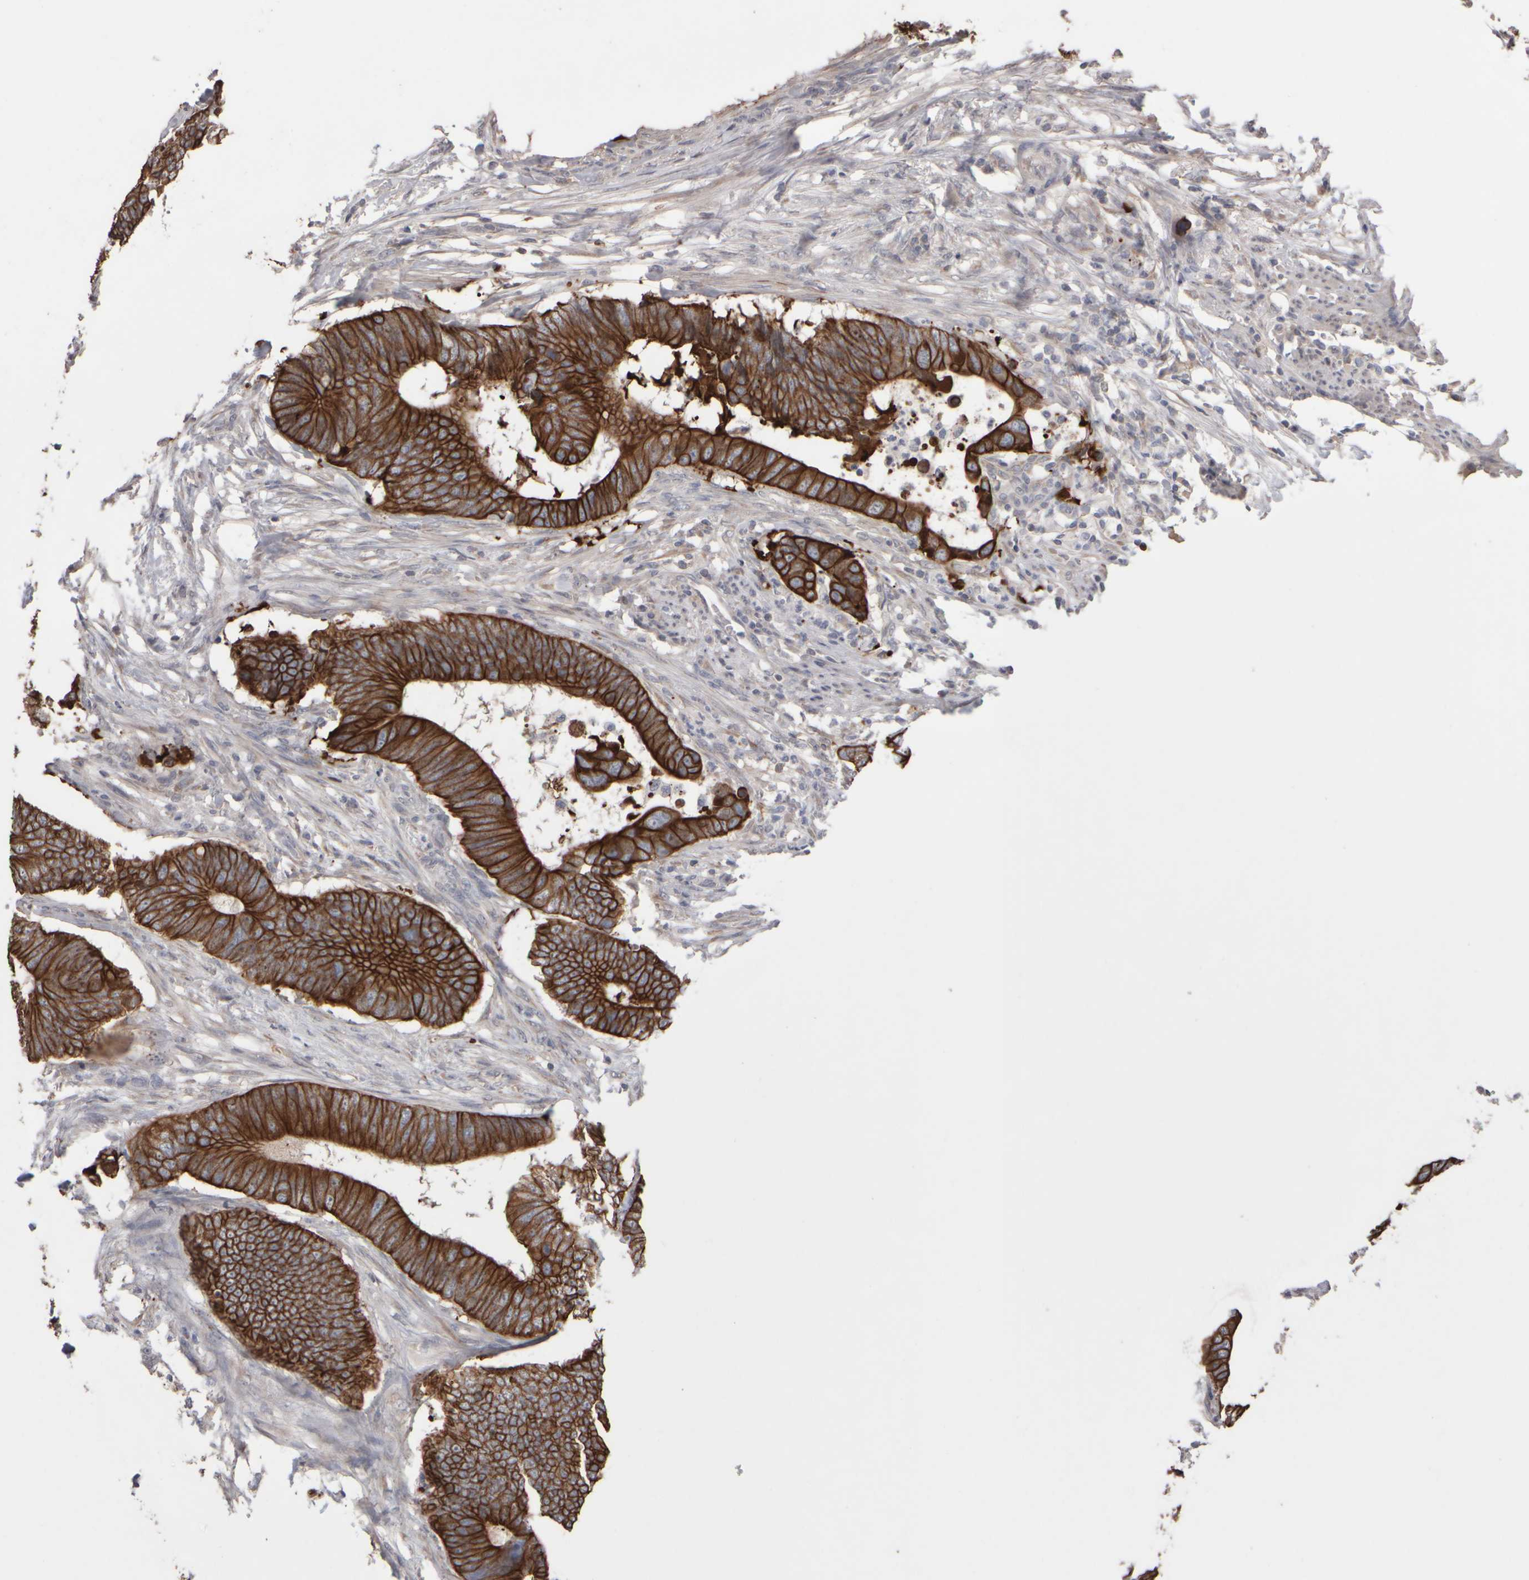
{"staining": {"intensity": "strong", "quantity": ">75%", "location": "cytoplasmic/membranous"}, "tissue": "colorectal cancer", "cell_type": "Tumor cells", "image_type": "cancer", "snomed": [{"axis": "morphology", "description": "Adenocarcinoma, NOS"}, {"axis": "topography", "description": "Colon"}], "caption": "Tumor cells show high levels of strong cytoplasmic/membranous staining in approximately >75% of cells in adenocarcinoma (colorectal). (brown staining indicates protein expression, while blue staining denotes nuclei).", "gene": "EPHX2", "patient": {"sex": "male", "age": 56}}